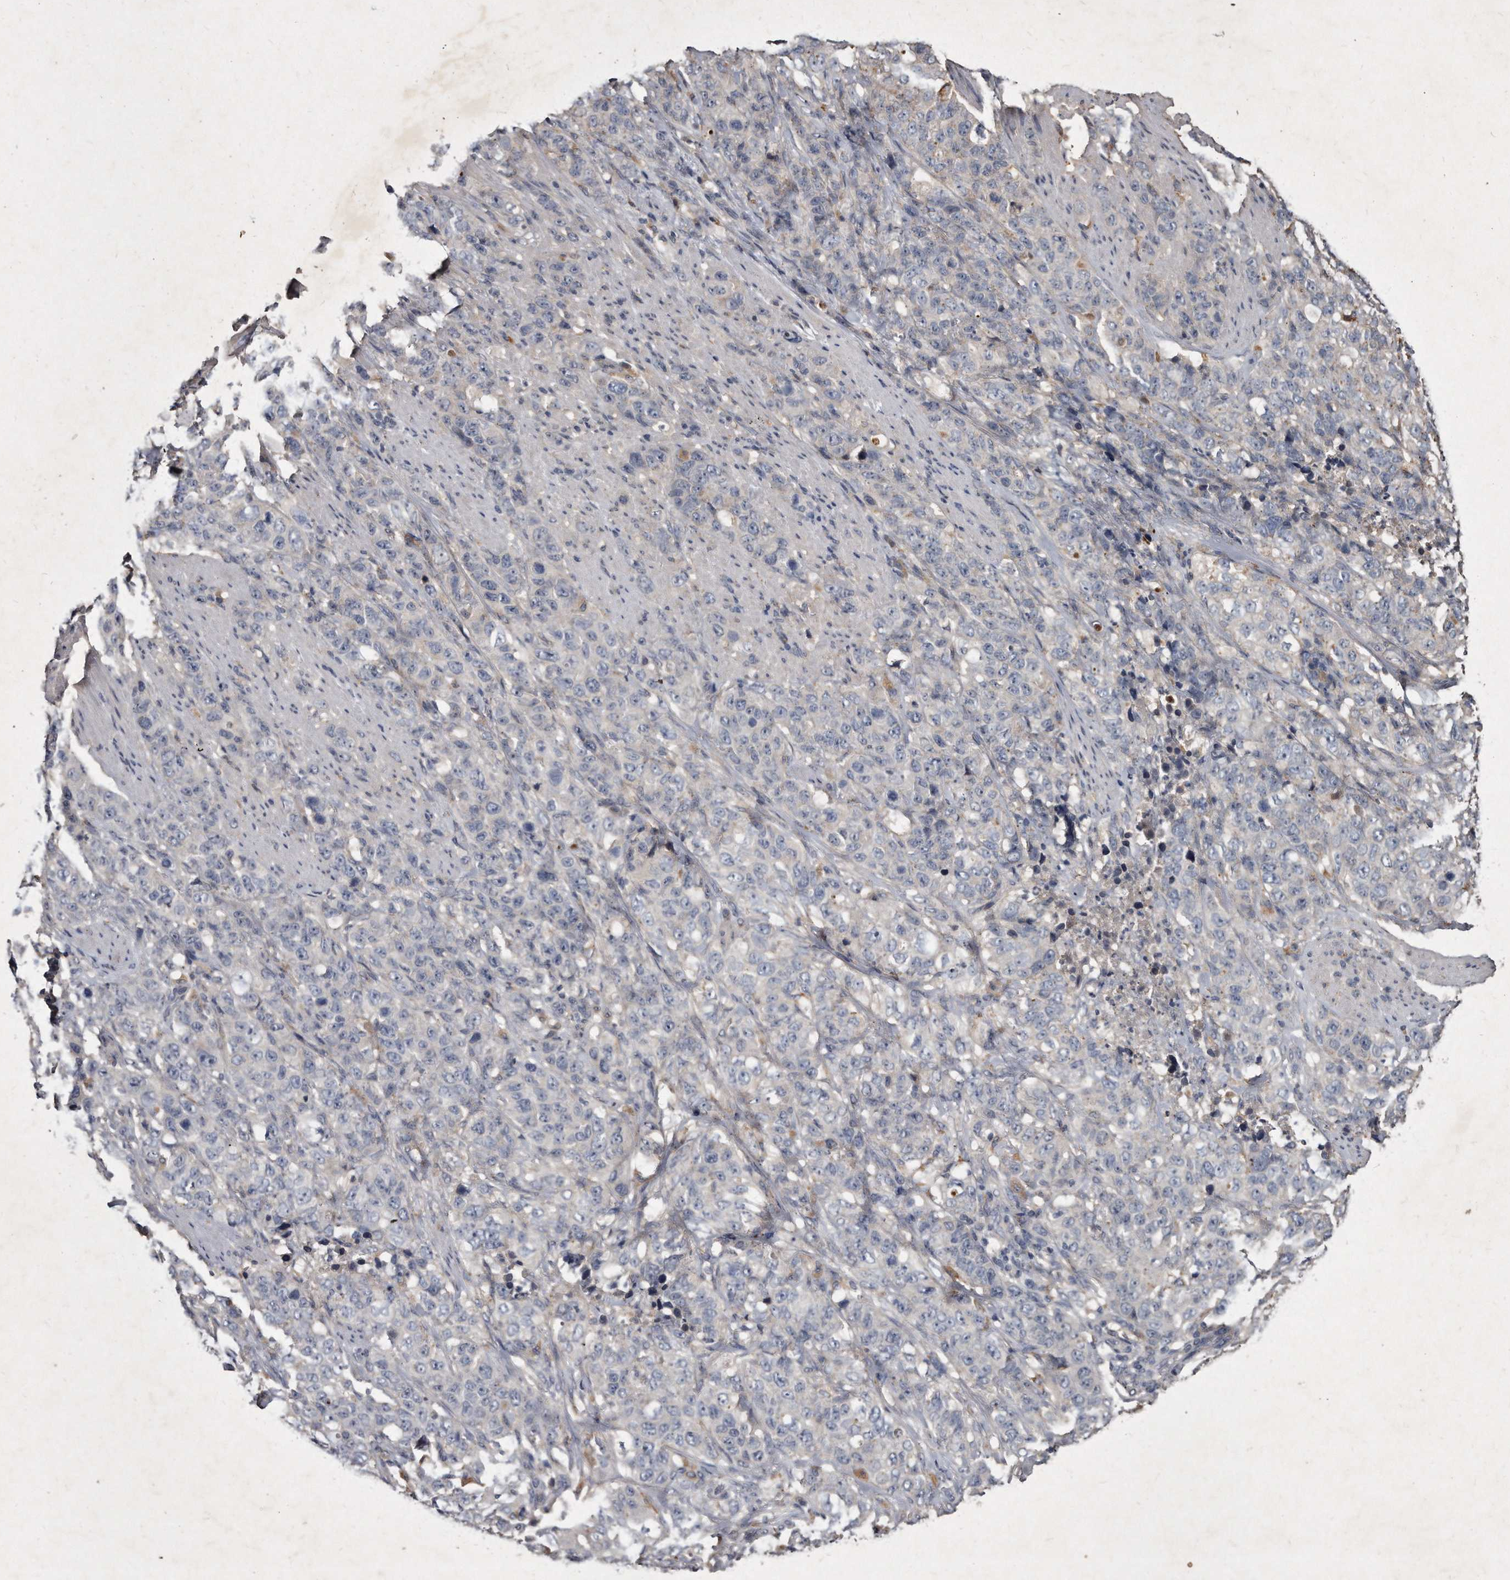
{"staining": {"intensity": "negative", "quantity": "none", "location": "none"}, "tissue": "stomach cancer", "cell_type": "Tumor cells", "image_type": "cancer", "snomed": [{"axis": "morphology", "description": "Adenocarcinoma, NOS"}, {"axis": "topography", "description": "Stomach"}], "caption": "Immunohistochemical staining of human stomach adenocarcinoma displays no significant staining in tumor cells. The staining is performed using DAB (3,3'-diaminobenzidine) brown chromogen with nuclei counter-stained in using hematoxylin.", "gene": "KLHDC3", "patient": {"sex": "male", "age": 48}}